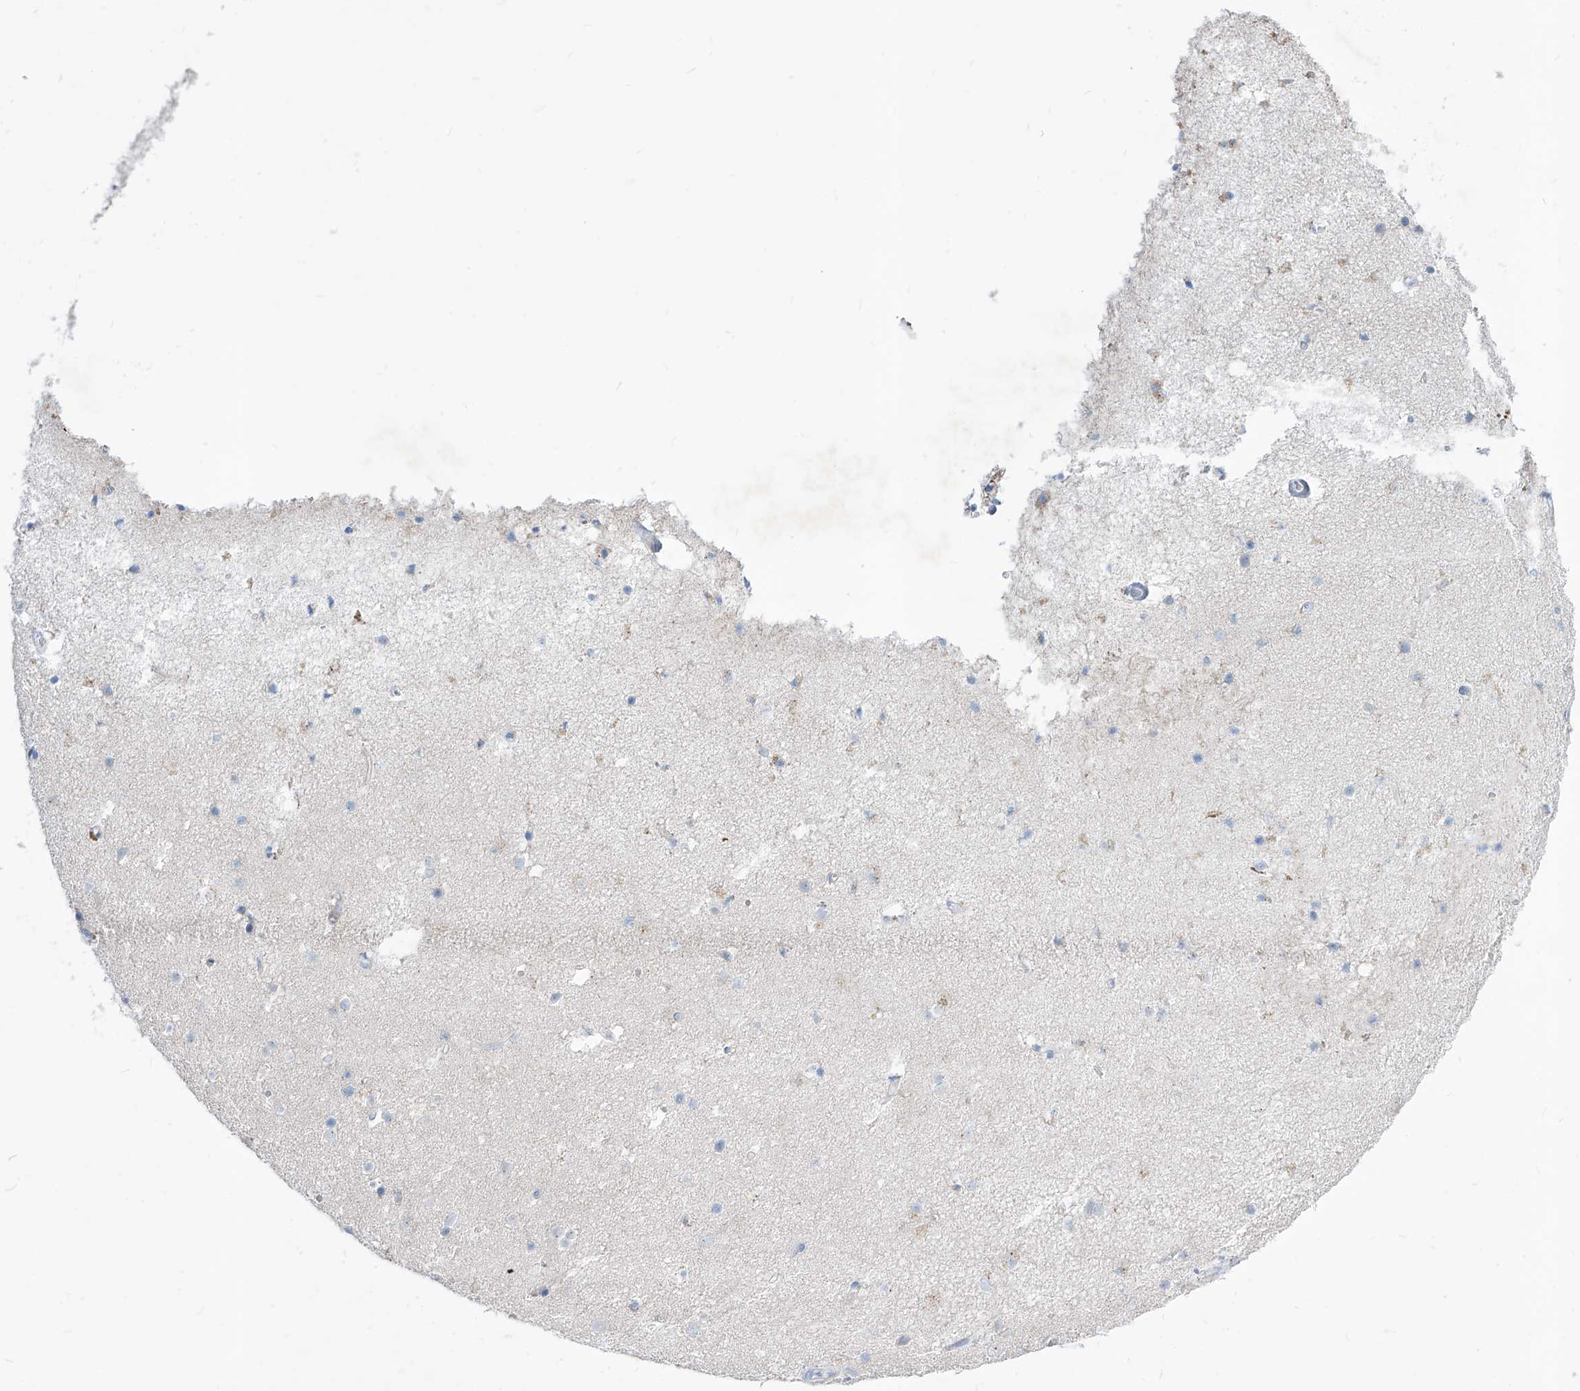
{"staining": {"intensity": "negative", "quantity": "none", "location": "none"}, "tissue": "cerebral cortex", "cell_type": "Endothelial cells", "image_type": "normal", "snomed": [{"axis": "morphology", "description": "Normal tissue, NOS"}, {"axis": "topography", "description": "Cerebral cortex"}], "caption": "IHC photomicrograph of normal cerebral cortex: cerebral cortex stained with DAB exhibits no significant protein staining in endothelial cells.", "gene": "AGPS", "patient": {"sex": "male", "age": 54}}